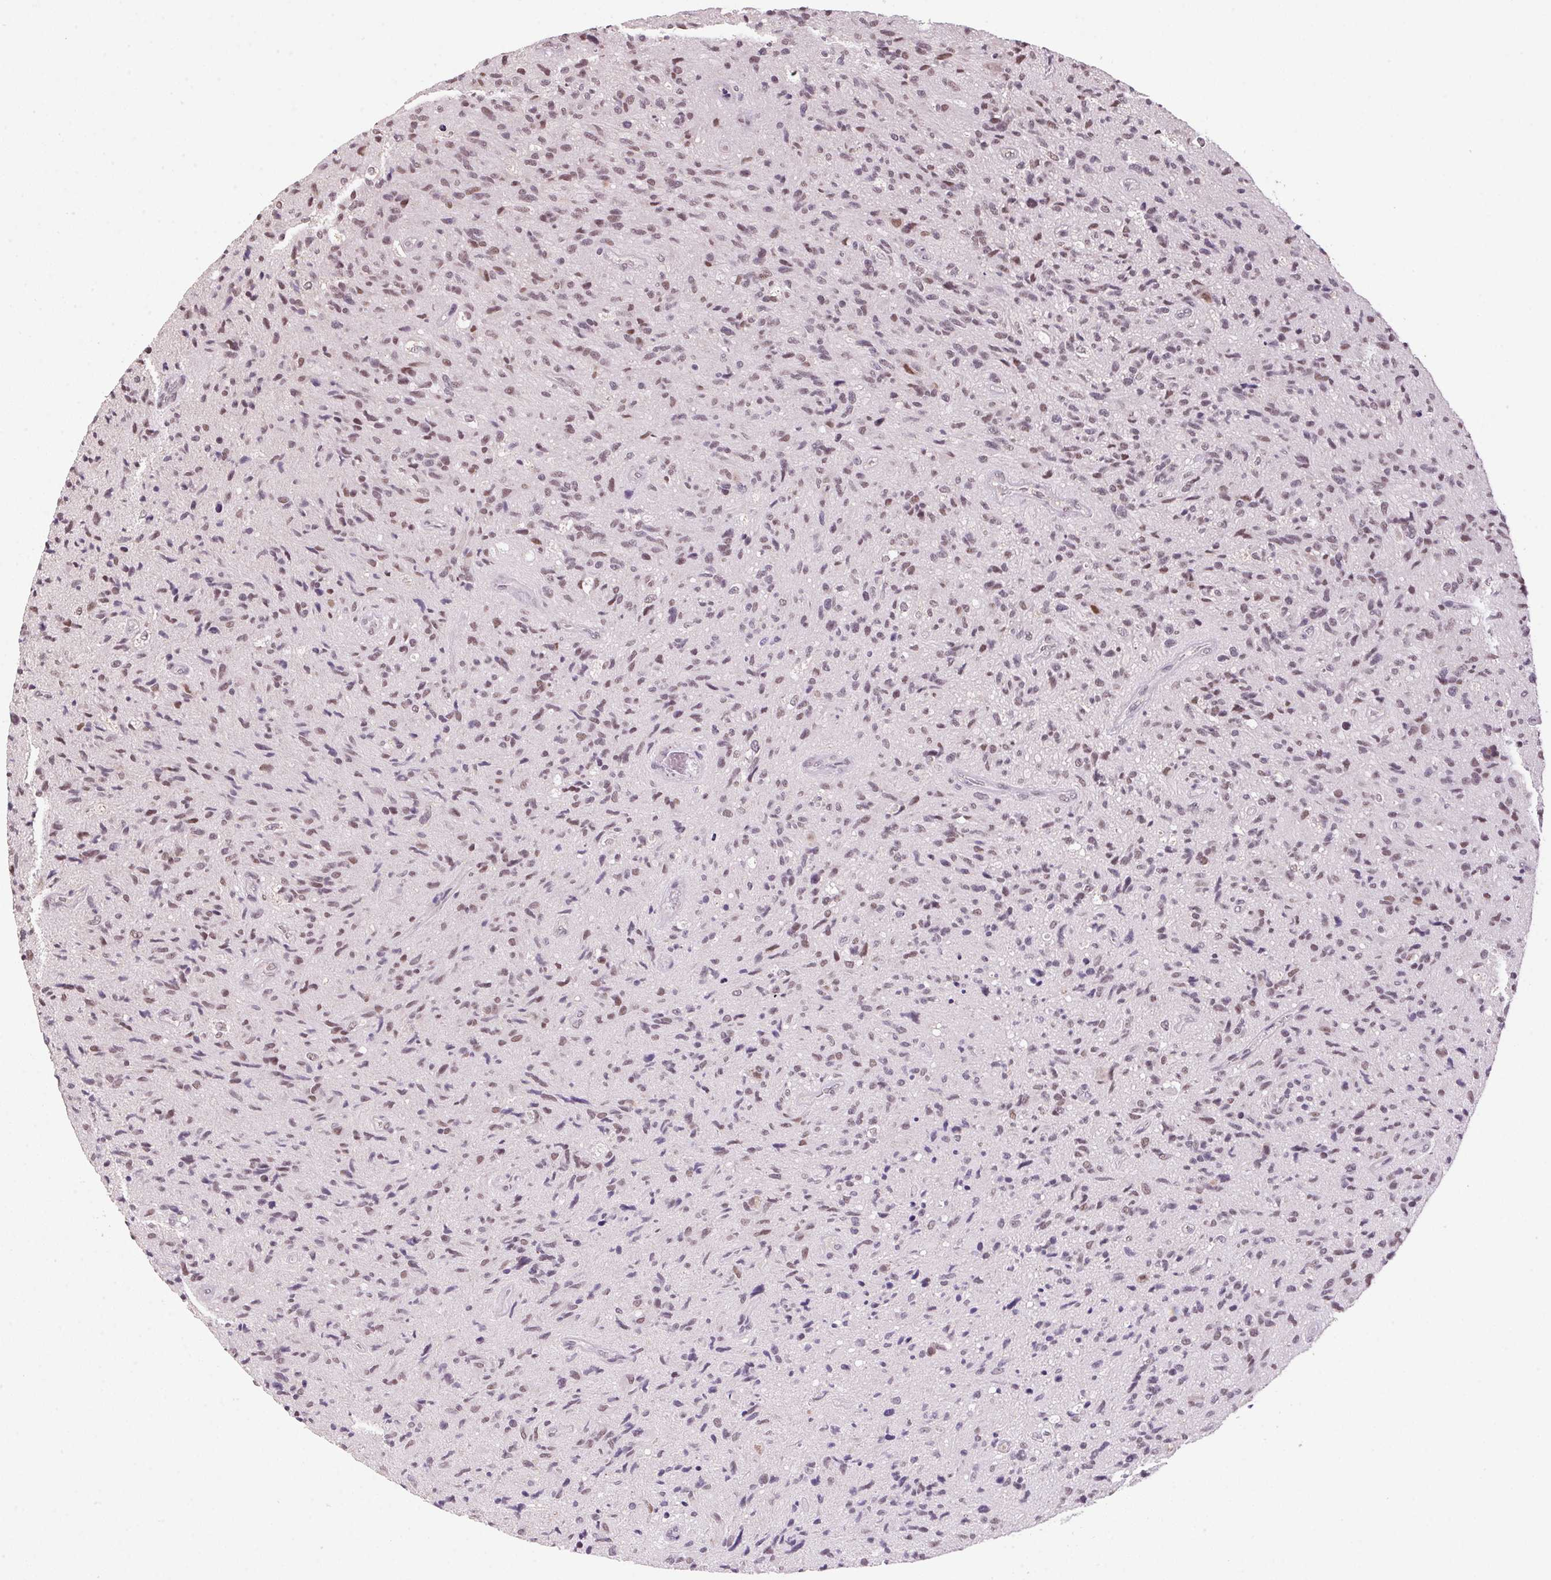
{"staining": {"intensity": "weak", "quantity": "25%-75%", "location": "nuclear"}, "tissue": "glioma", "cell_type": "Tumor cells", "image_type": "cancer", "snomed": [{"axis": "morphology", "description": "Glioma, malignant, High grade"}, {"axis": "topography", "description": "Brain"}], "caption": "Tumor cells reveal low levels of weak nuclear staining in about 25%-75% of cells in glioma.", "gene": "ZBTB4", "patient": {"sex": "male", "age": 54}}